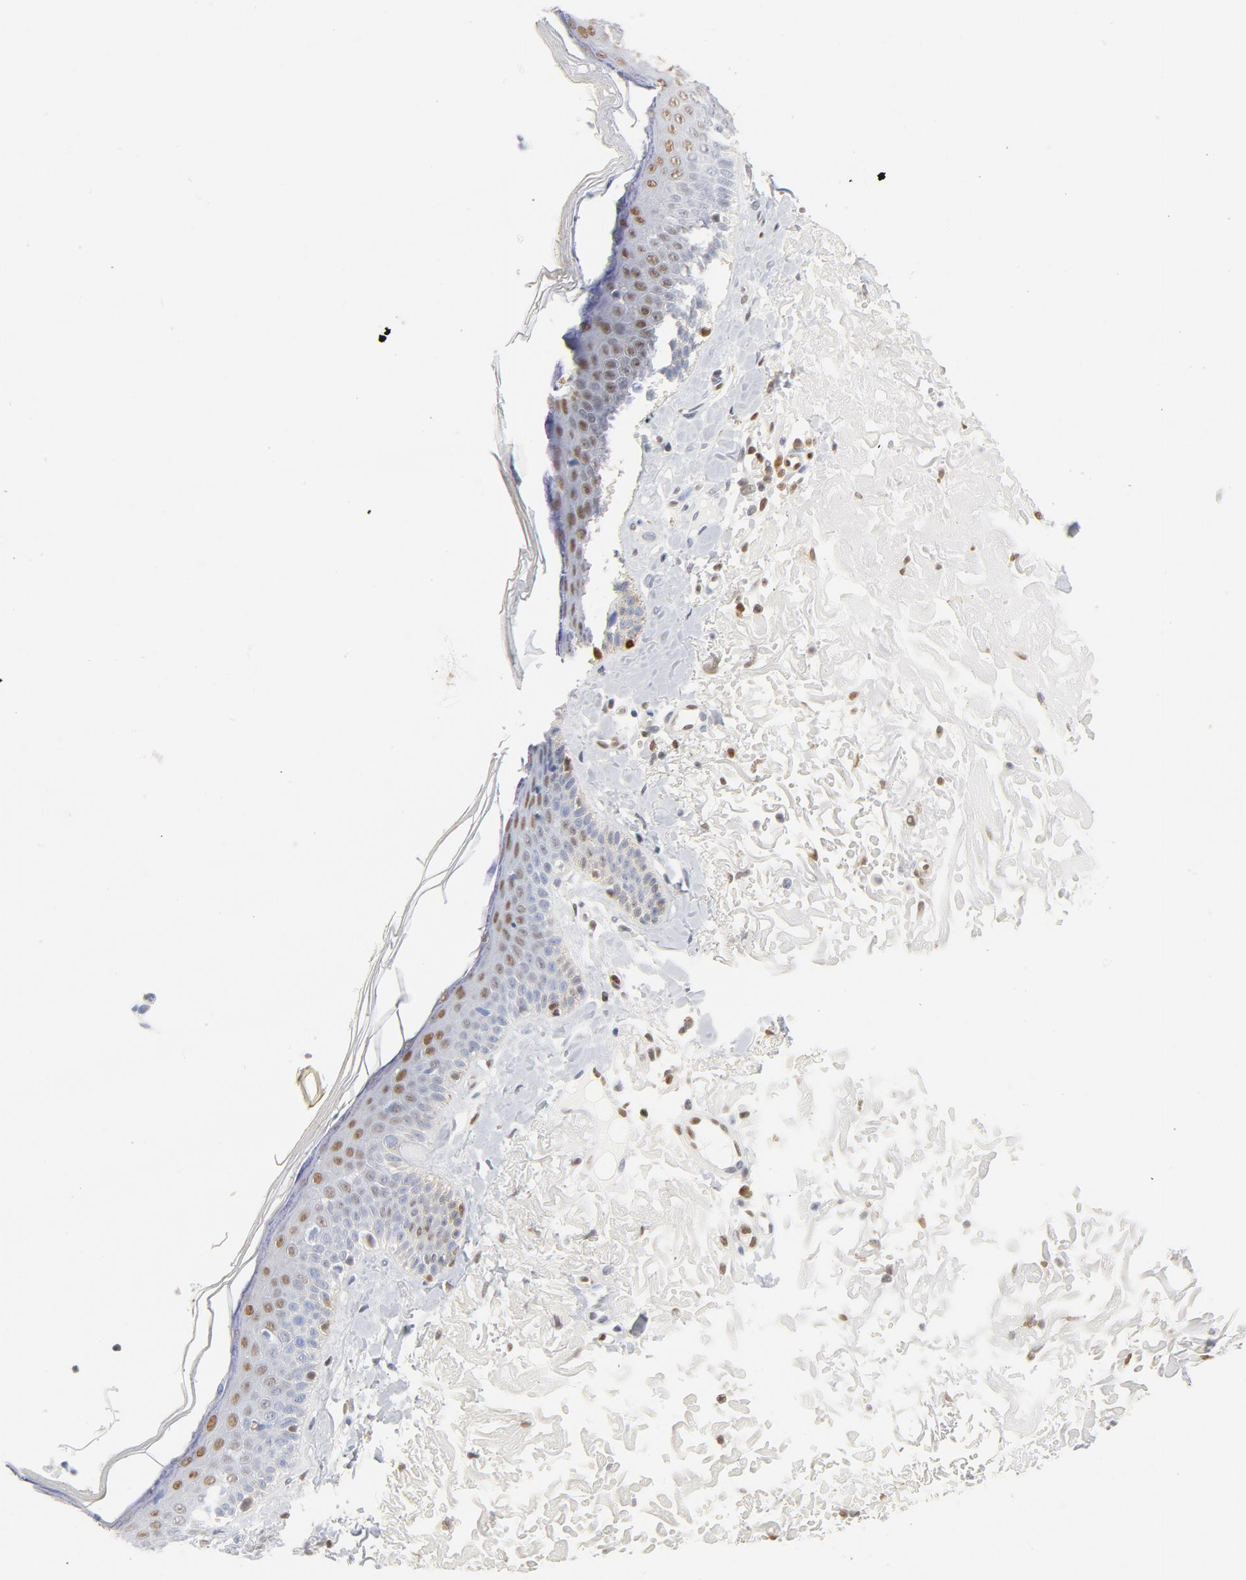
{"staining": {"intensity": "moderate", "quantity": "25%-75%", "location": "nuclear"}, "tissue": "skin cancer", "cell_type": "Tumor cells", "image_type": "cancer", "snomed": [{"axis": "morphology", "description": "Basal cell carcinoma"}, {"axis": "topography", "description": "Skin"}], "caption": "This image reveals skin basal cell carcinoma stained with immunohistochemistry (IHC) to label a protein in brown. The nuclear of tumor cells show moderate positivity for the protein. Nuclei are counter-stained blue.", "gene": "CDKN1B", "patient": {"sex": "male", "age": 74}}